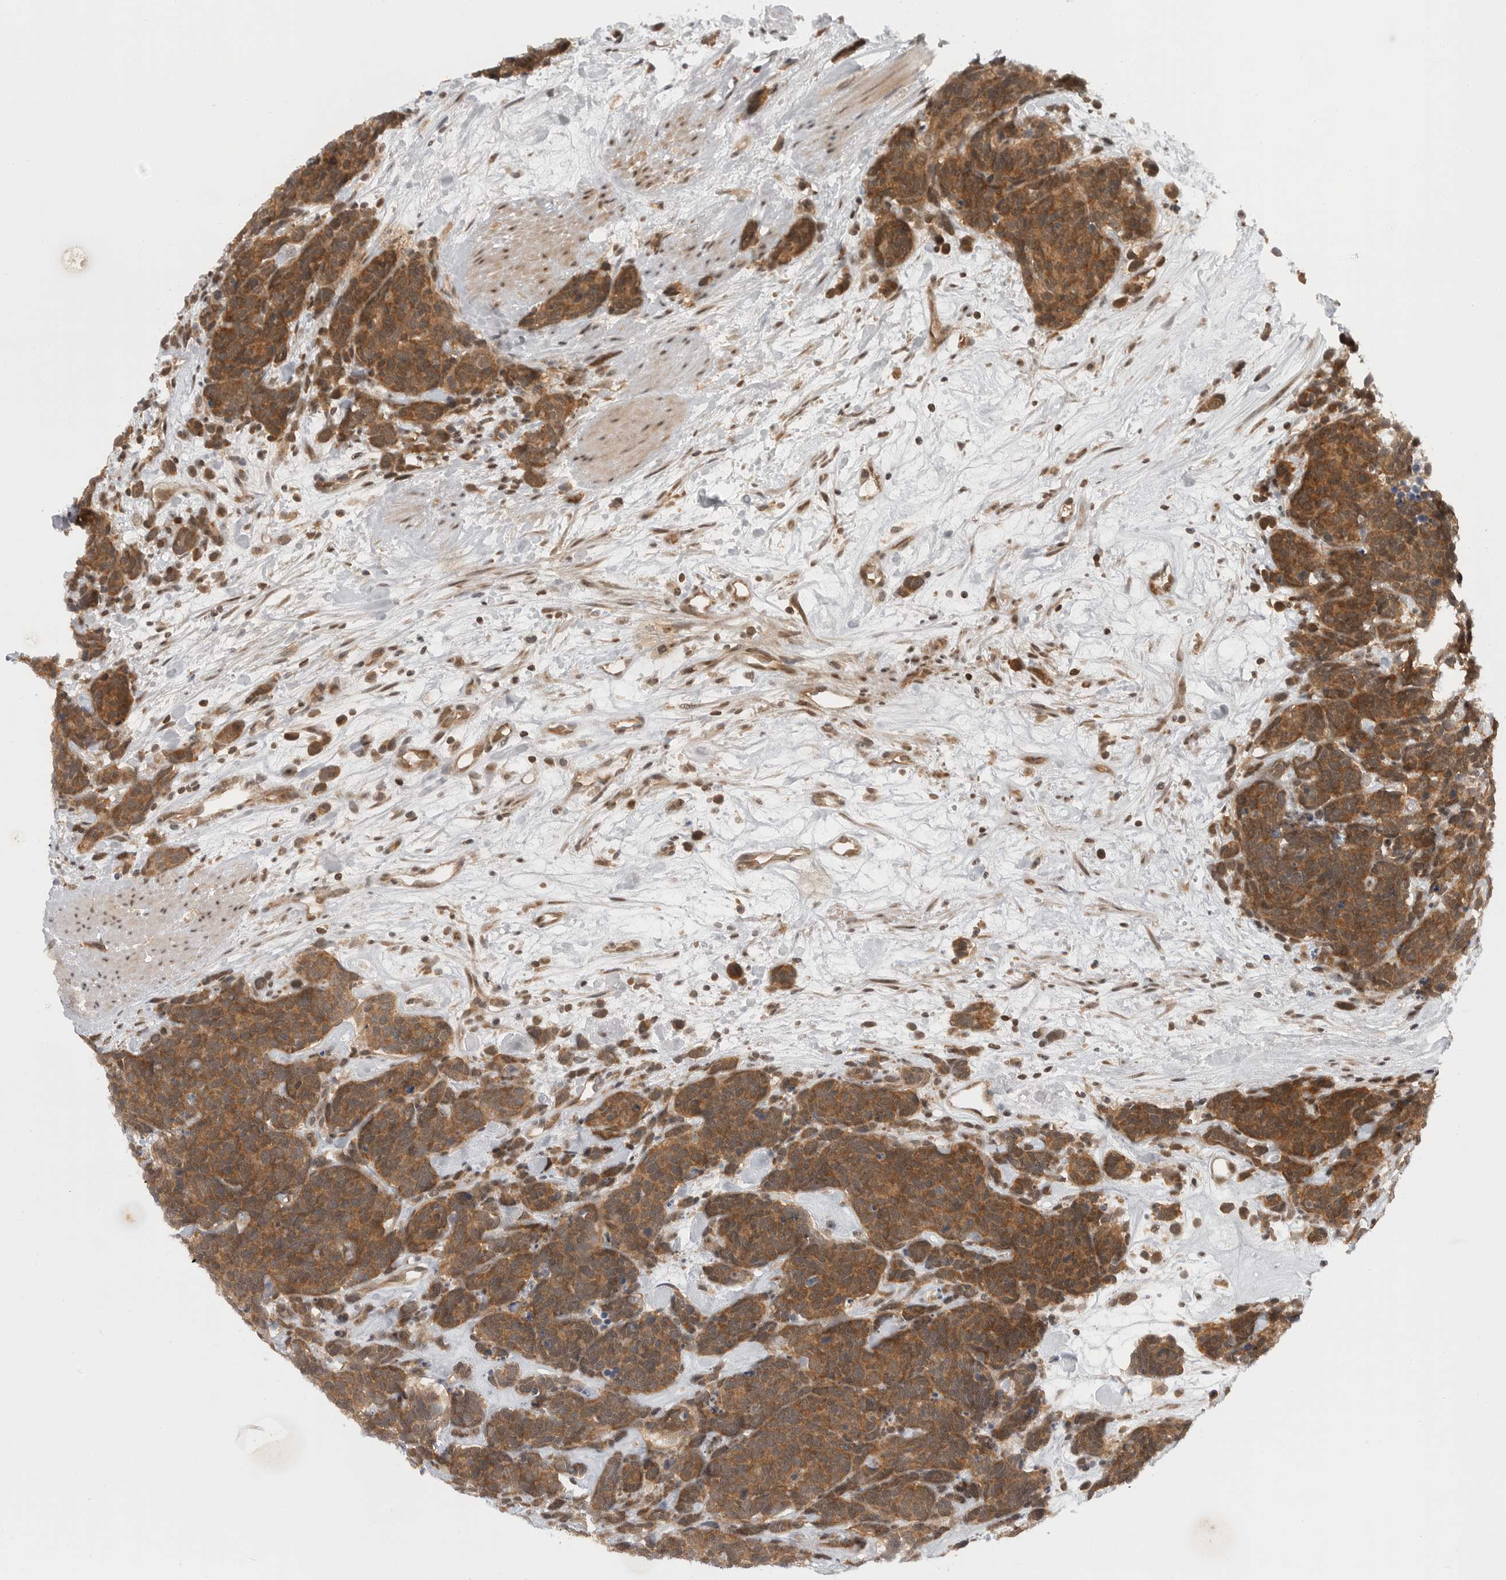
{"staining": {"intensity": "strong", "quantity": ">75%", "location": "cytoplasmic/membranous"}, "tissue": "carcinoid", "cell_type": "Tumor cells", "image_type": "cancer", "snomed": [{"axis": "morphology", "description": "Carcinoma, NOS"}, {"axis": "morphology", "description": "Carcinoid, malignant, NOS"}, {"axis": "topography", "description": "Urinary bladder"}], "caption": "An image showing strong cytoplasmic/membranous positivity in approximately >75% of tumor cells in malignant carcinoid, as visualized by brown immunohistochemical staining.", "gene": "SZRD1", "patient": {"sex": "male", "age": 57}}